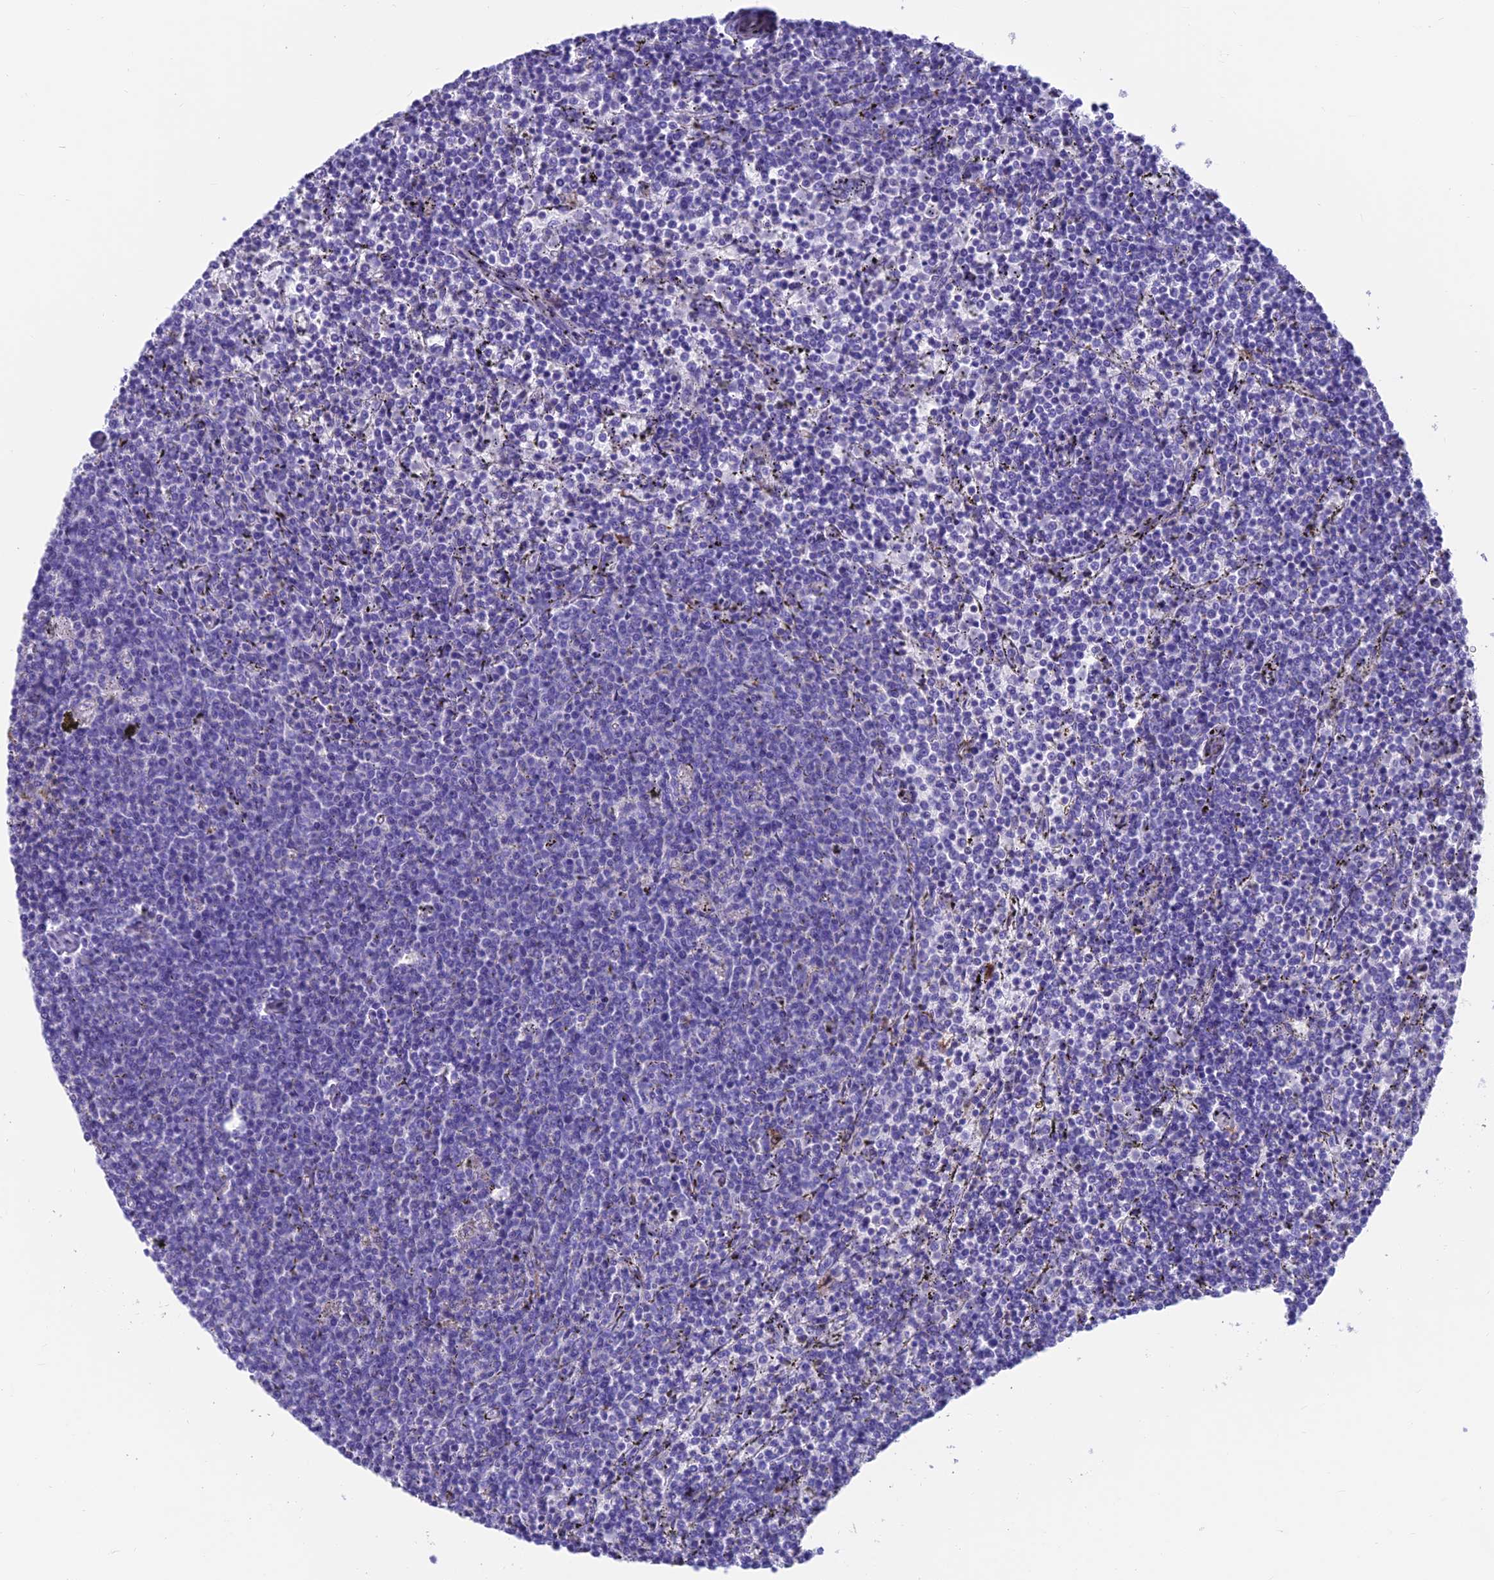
{"staining": {"intensity": "negative", "quantity": "none", "location": "none"}, "tissue": "lymphoma", "cell_type": "Tumor cells", "image_type": "cancer", "snomed": [{"axis": "morphology", "description": "Malignant lymphoma, non-Hodgkin's type, Low grade"}, {"axis": "topography", "description": "Spleen"}], "caption": "A micrograph of low-grade malignant lymphoma, non-Hodgkin's type stained for a protein exhibits no brown staining in tumor cells.", "gene": "GNG11", "patient": {"sex": "female", "age": 50}}